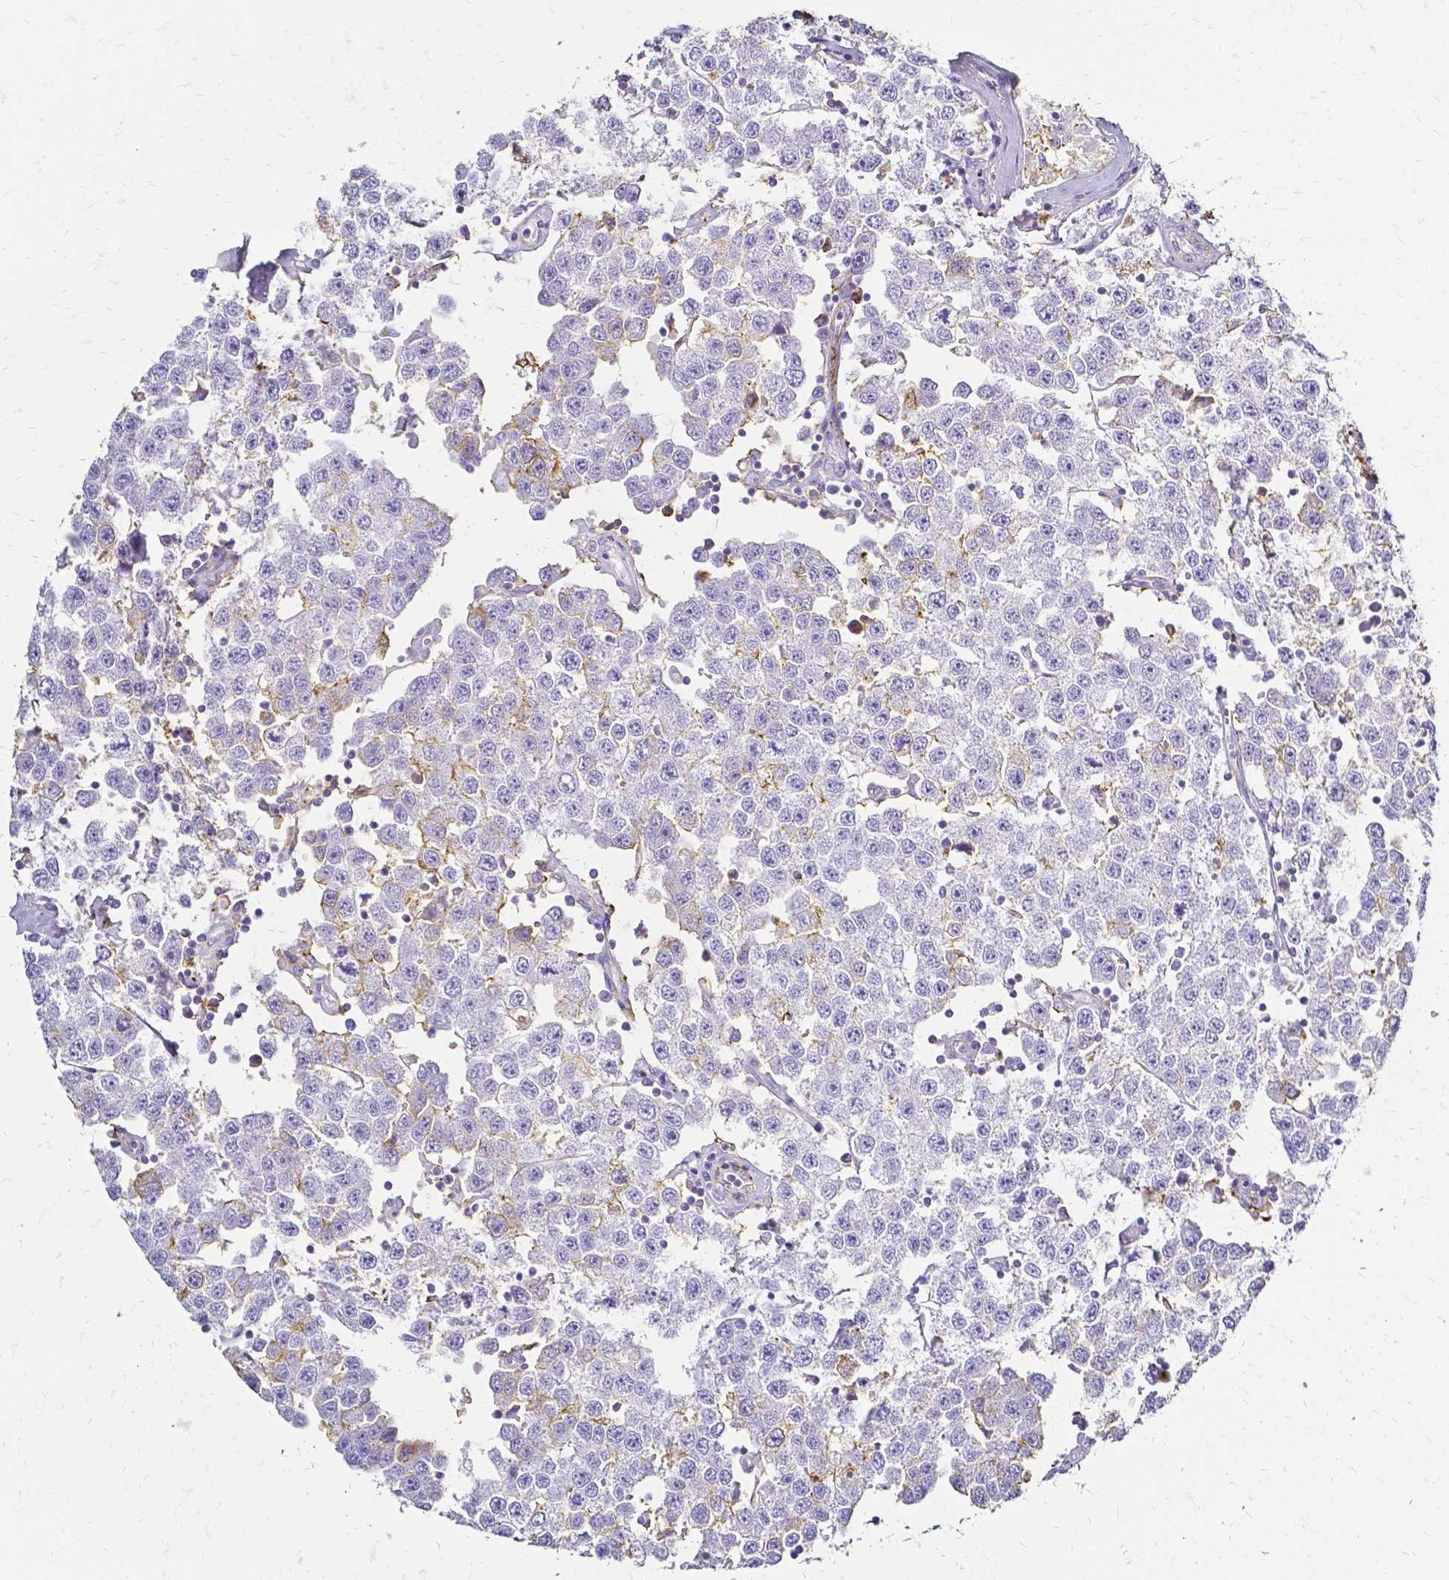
{"staining": {"intensity": "negative", "quantity": "none", "location": "none"}, "tissue": "testis cancer", "cell_type": "Tumor cells", "image_type": "cancer", "snomed": [{"axis": "morphology", "description": "Seminoma, NOS"}, {"axis": "topography", "description": "Testis"}], "caption": "Immunohistochemistry (IHC) of human testis cancer (seminoma) displays no positivity in tumor cells.", "gene": "HSPA12A", "patient": {"sex": "male", "age": 34}}